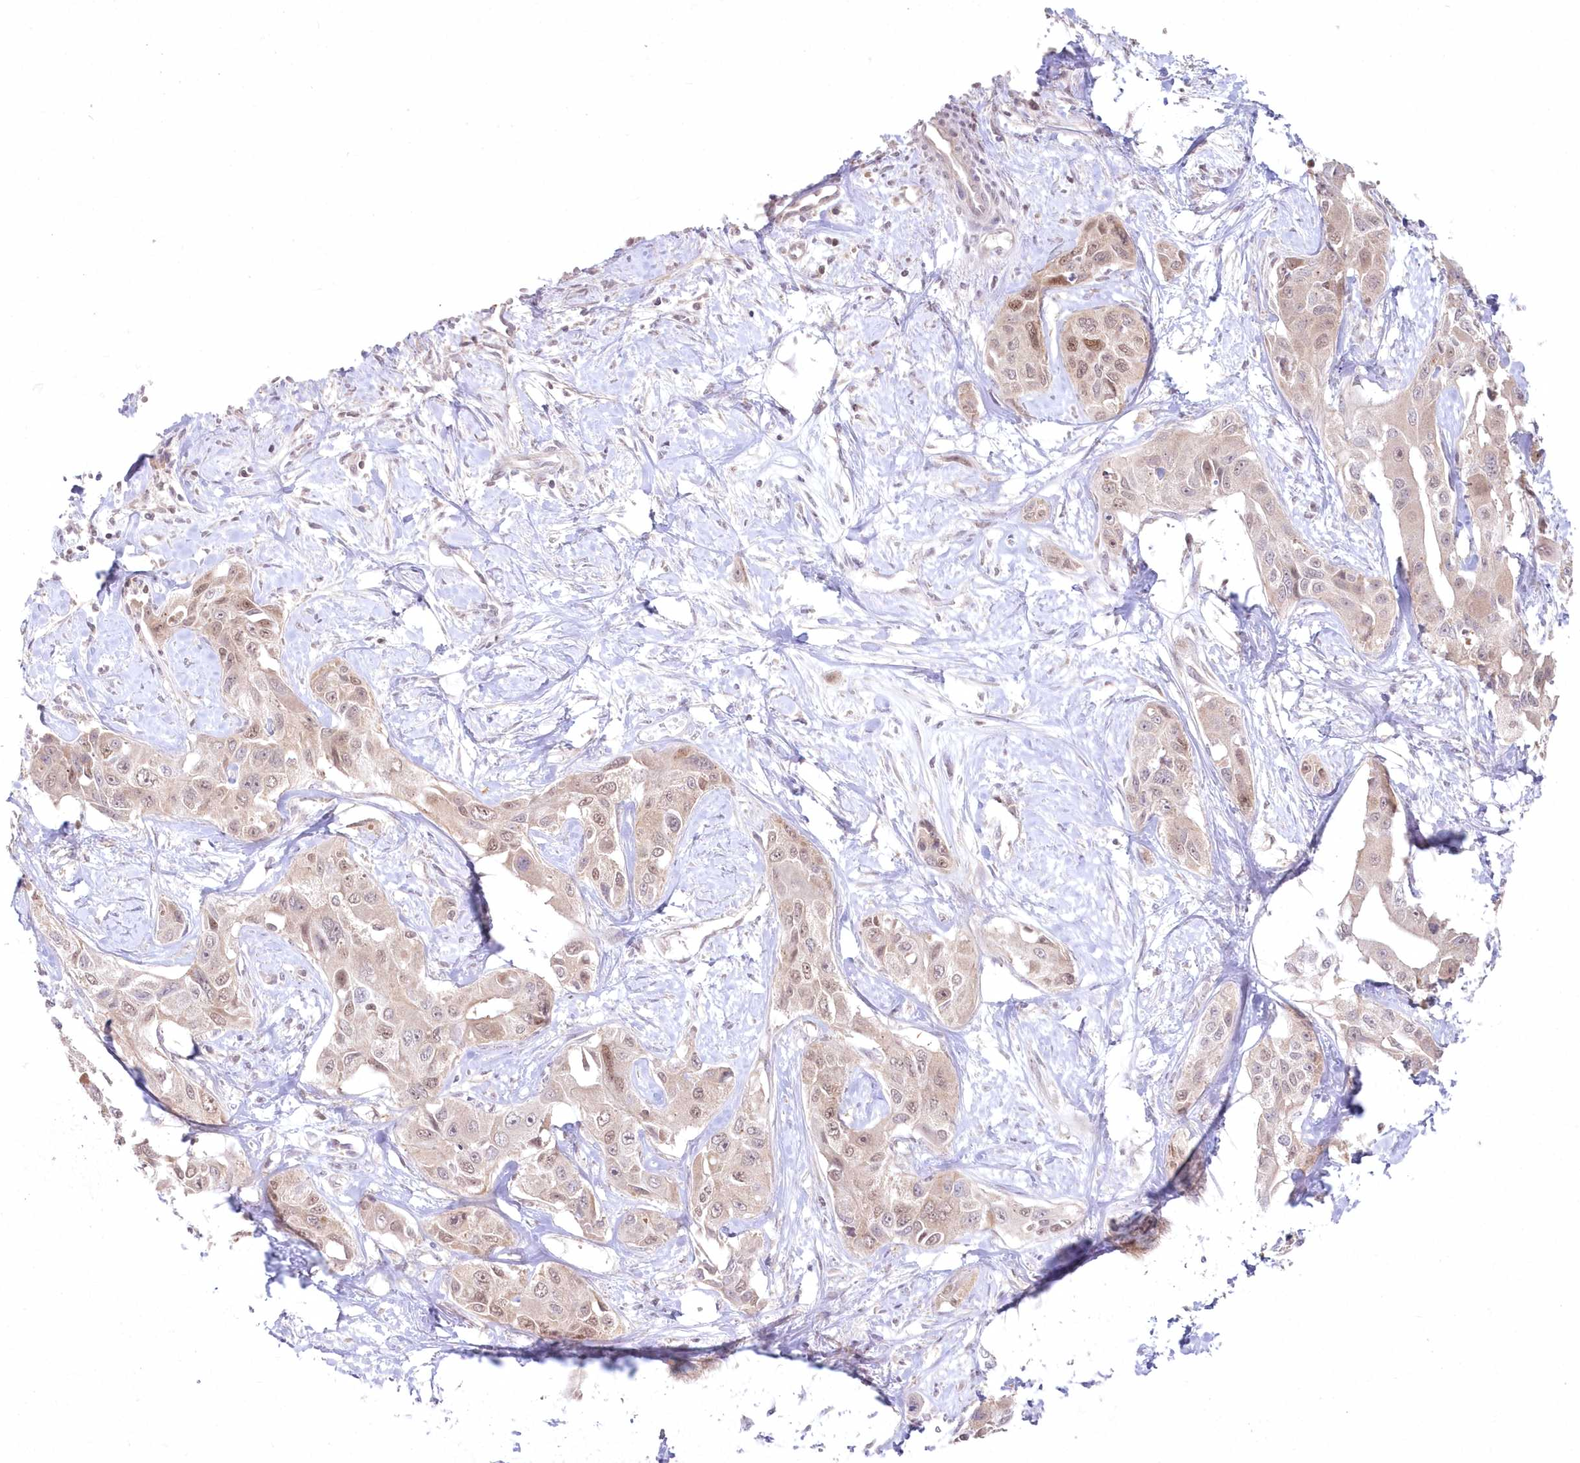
{"staining": {"intensity": "moderate", "quantity": "<25%", "location": "nuclear"}, "tissue": "liver cancer", "cell_type": "Tumor cells", "image_type": "cancer", "snomed": [{"axis": "morphology", "description": "Cholangiocarcinoma"}, {"axis": "topography", "description": "Liver"}], "caption": "High-power microscopy captured an immunohistochemistry image of liver cholangiocarcinoma, revealing moderate nuclear positivity in approximately <25% of tumor cells.", "gene": "ASCC1", "patient": {"sex": "male", "age": 59}}